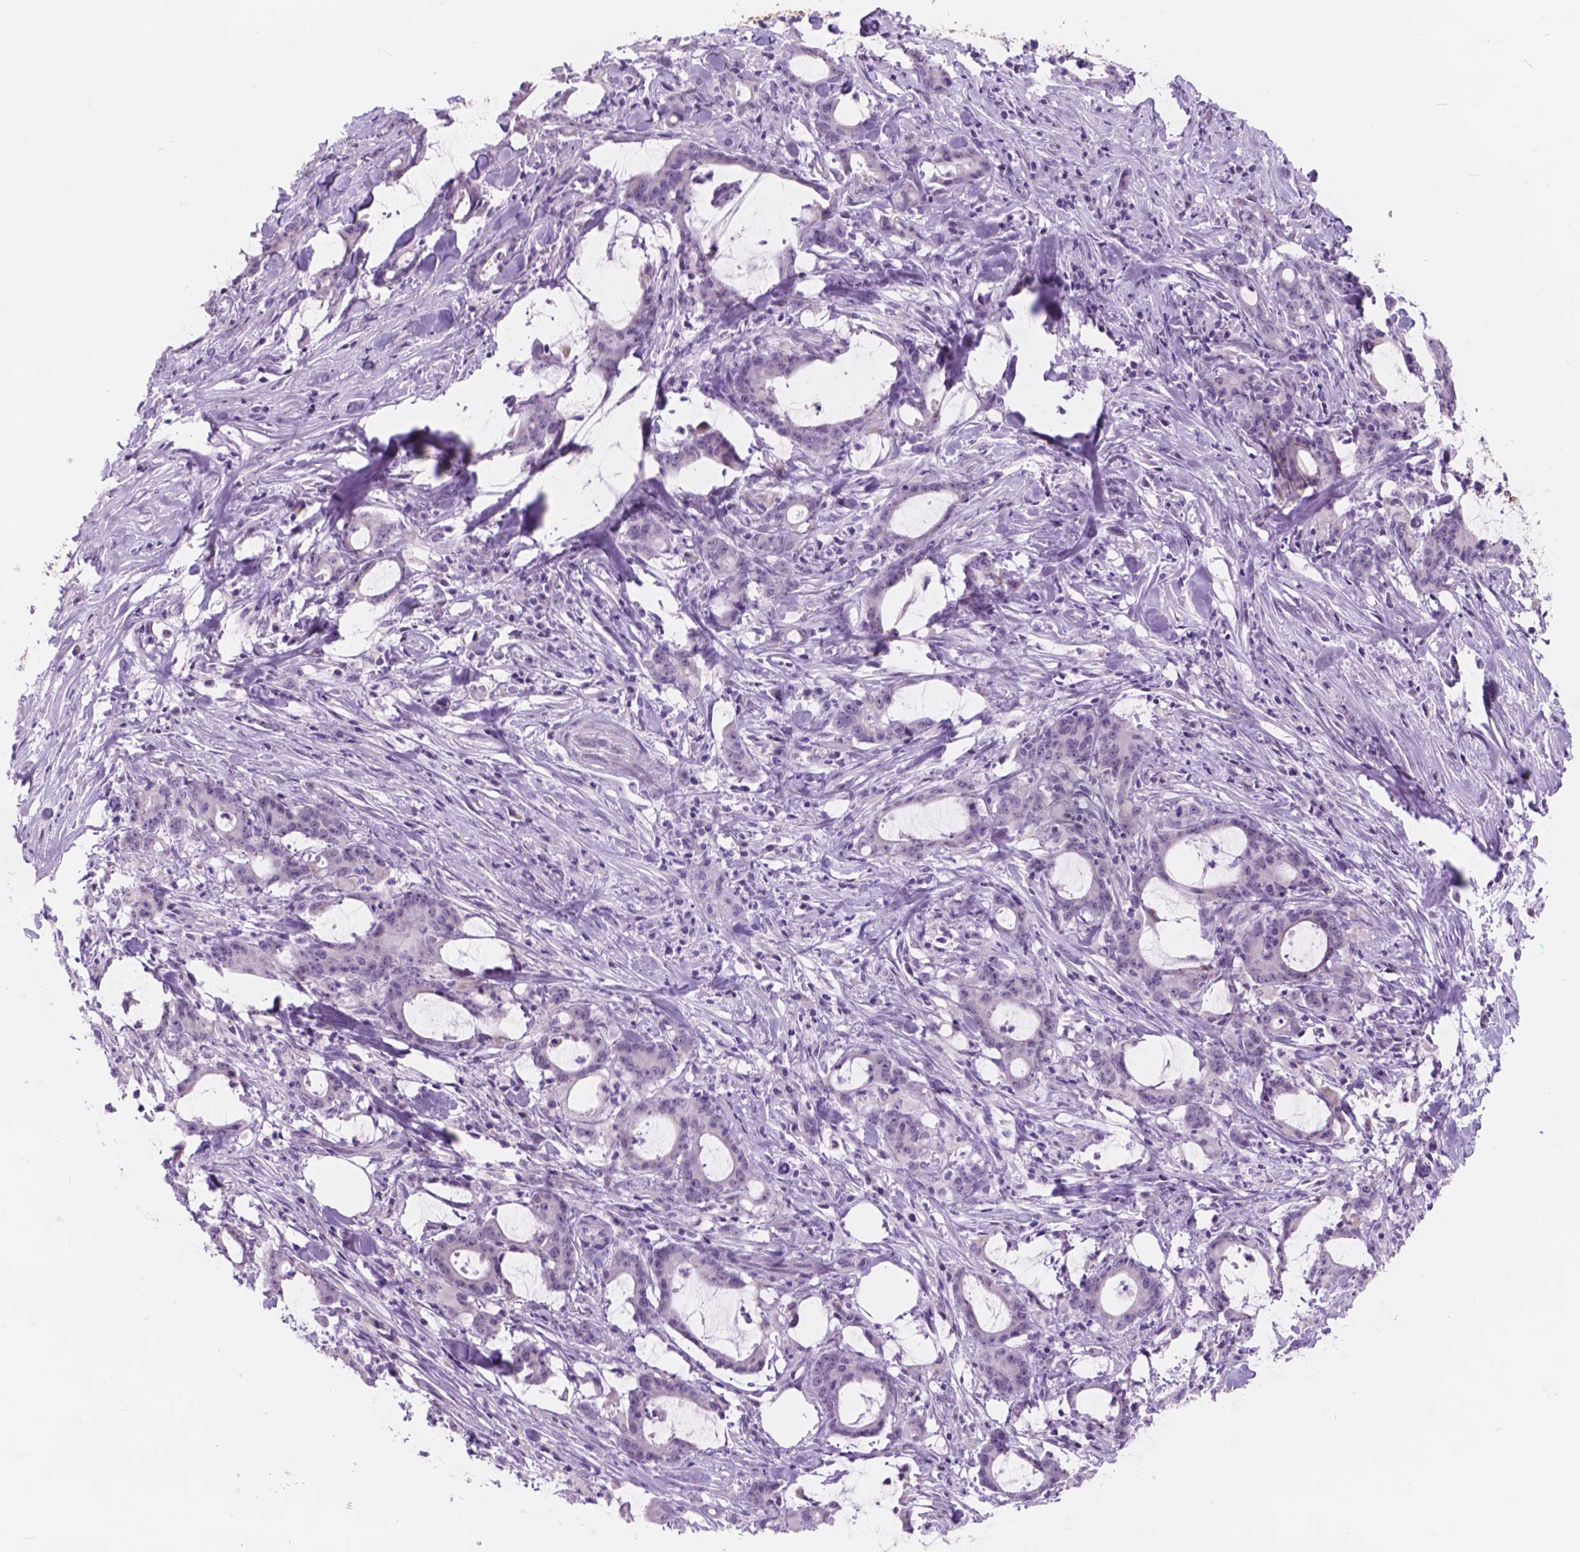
{"staining": {"intensity": "negative", "quantity": "none", "location": "none"}, "tissue": "stomach cancer", "cell_type": "Tumor cells", "image_type": "cancer", "snomed": [{"axis": "morphology", "description": "Adenocarcinoma, NOS"}, {"axis": "topography", "description": "Stomach, upper"}], "caption": "IHC micrograph of neoplastic tissue: human stomach adenocarcinoma stained with DAB (3,3'-diaminobenzidine) exhibits no significant protein expression in tumor cells.", "gene": "DCC", "patient": {"sex": "male", "age": 68}}